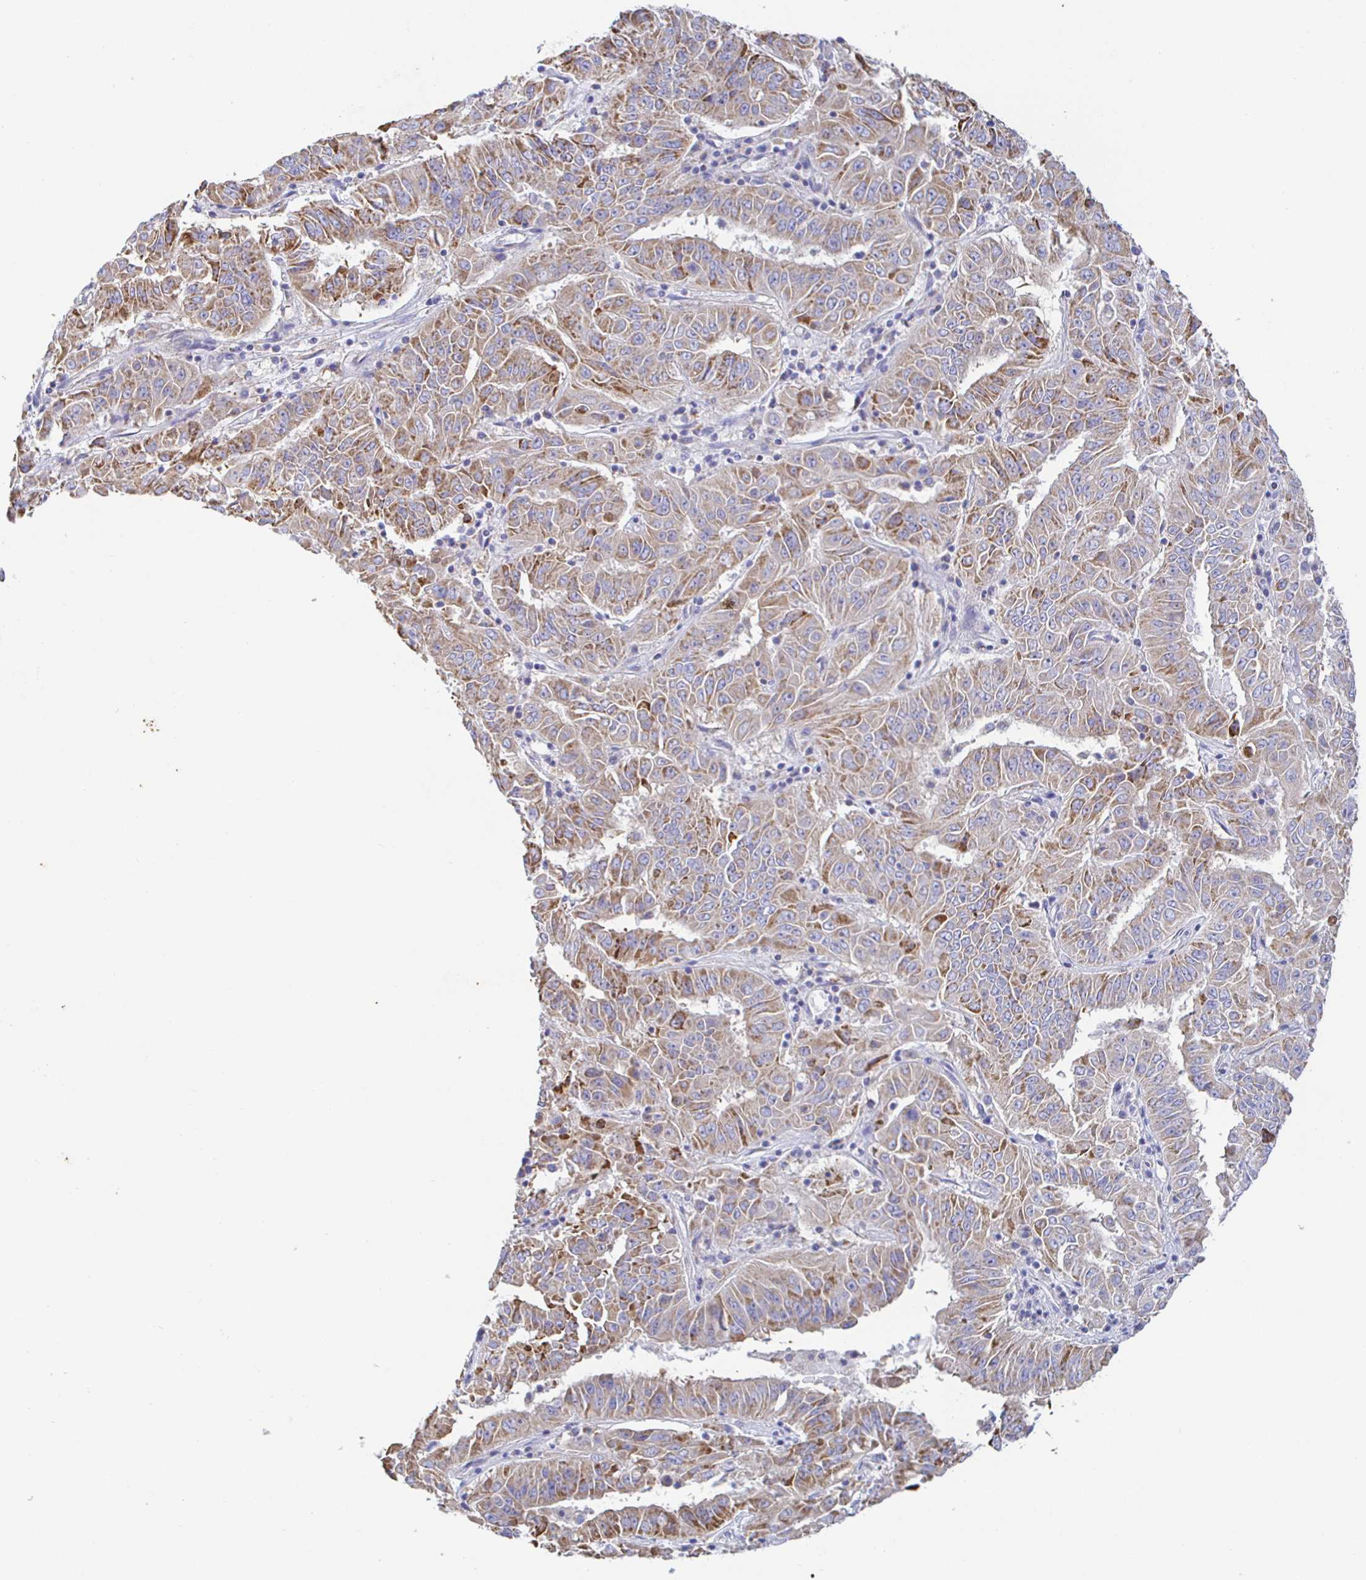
{"staining": {"intensity": "moderate", "quantity": "25%-75%", "location": "cytoplasmic/membranous"}, "tissue": "pancreatic cancer", "cell_type": "Tumor cells", "image_type": "cancer", "snomed": [{"axis": "morphology", "description": "Adenocarcinoma, NOS"}, {"axis": "topography", "description": "Pancreas"}], "caption": "Immunohistochemical staining of pancreatic cancer (adenocarcinoma) demonstrates medium levels of moderate cytoplasmic/membranous protein staining in about 25%-75% of tumor cells. The staining was performed using DAB (3,3'-diaminobenzidine) to visualize the protein expression in brown, while the nuclei were stained in blue with hematoxylin (Magnification: 20x).", "gene": "SYNGR4", "patient": {"sex": "male", "age": 63}}